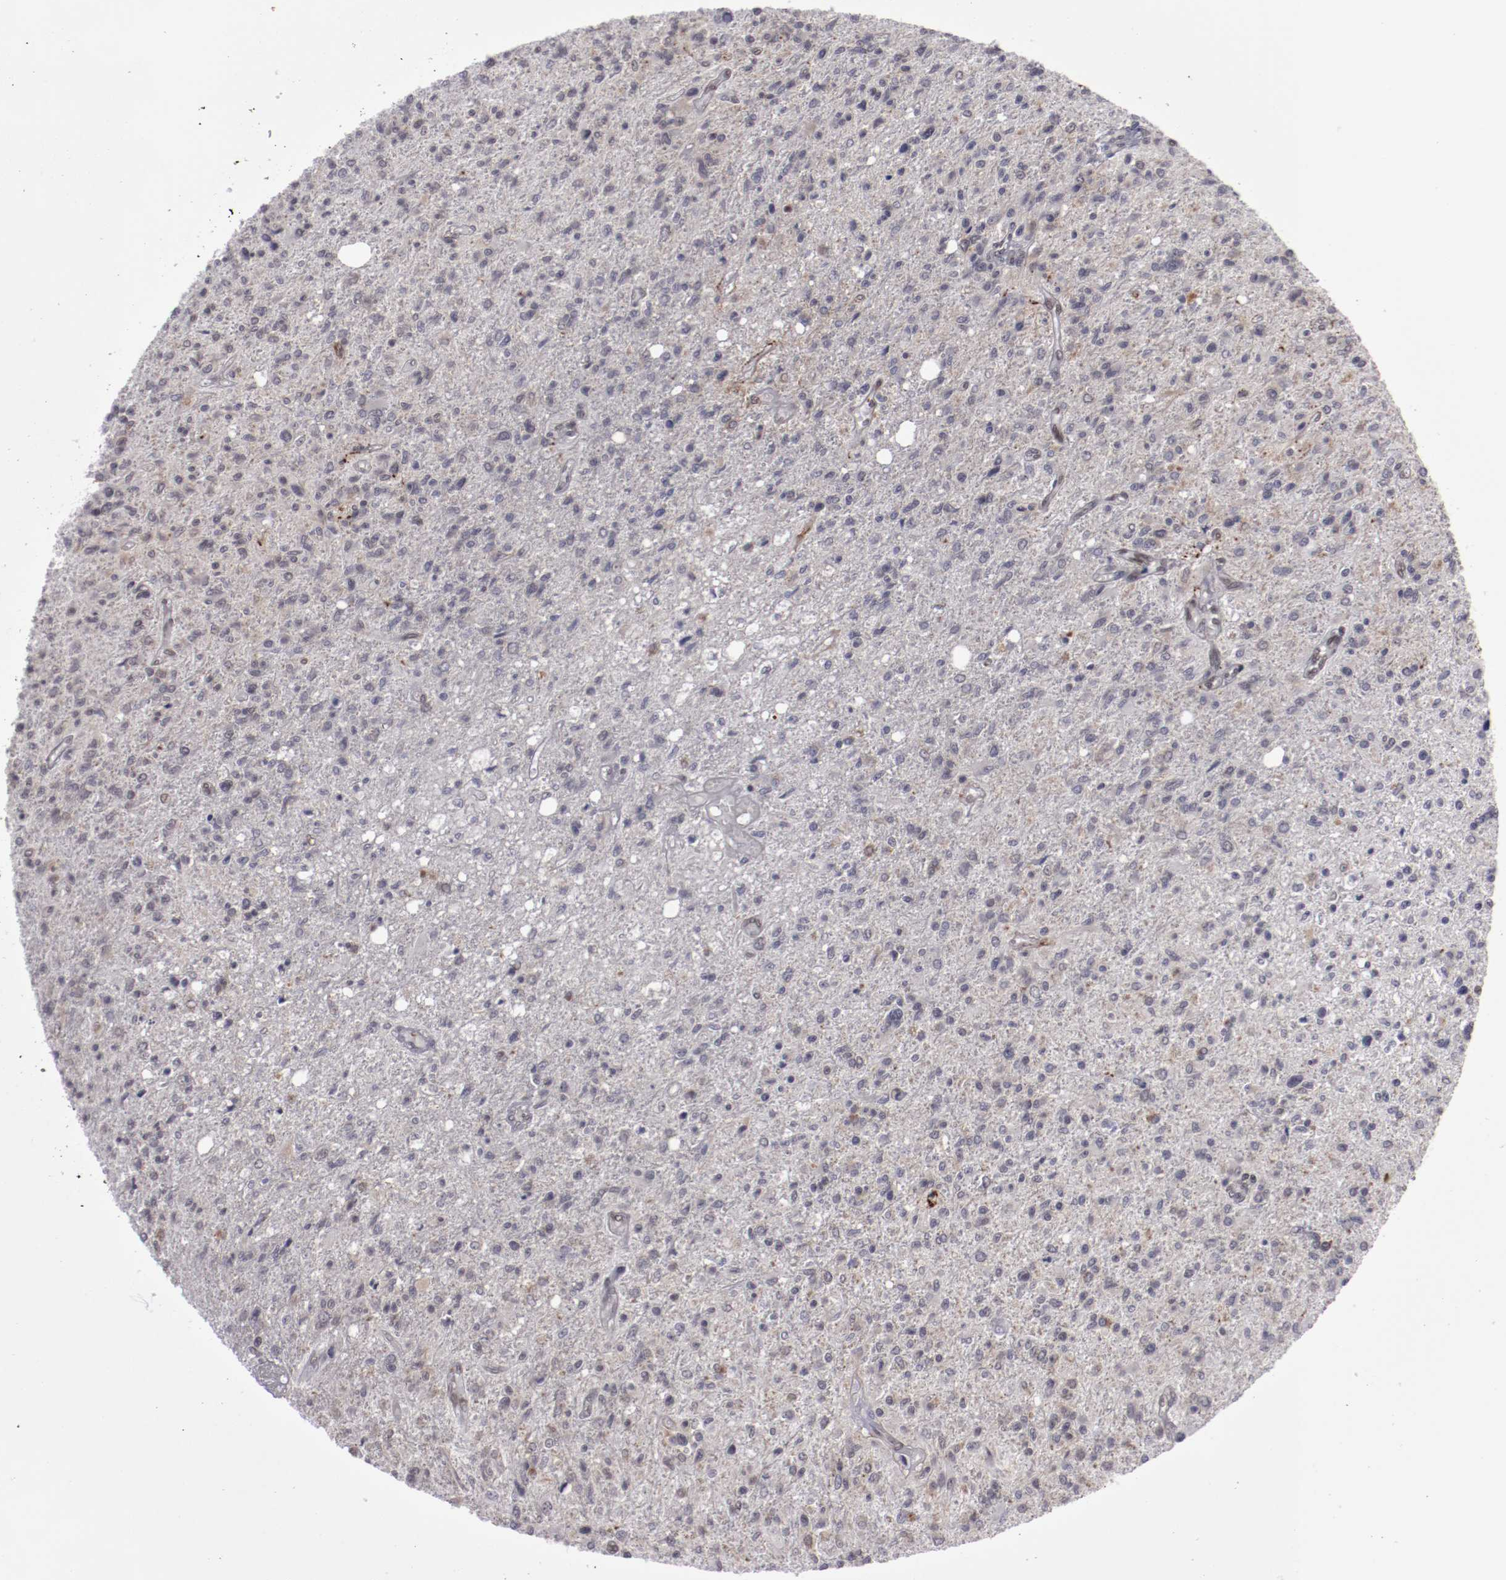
{"staining": {"intensity": "weak", "quantity": "<25%", "location": "cytoplasmic/membranous,nuclear"}, "tissue": "glioma", "cell_type": "Tumor cells", "image_type": "cancer", "snomed": [{"axis": "morphology", "description": "Glioma, malignant, High grade"}, {"axis": "topography", "description": "Cerebral cortex"}], "caption": "Human glioma stained for a protein using IHC reveals no staining in tumor cells.", "gene": "LEF1", "patient": {"sex": "male", "age": 76}}